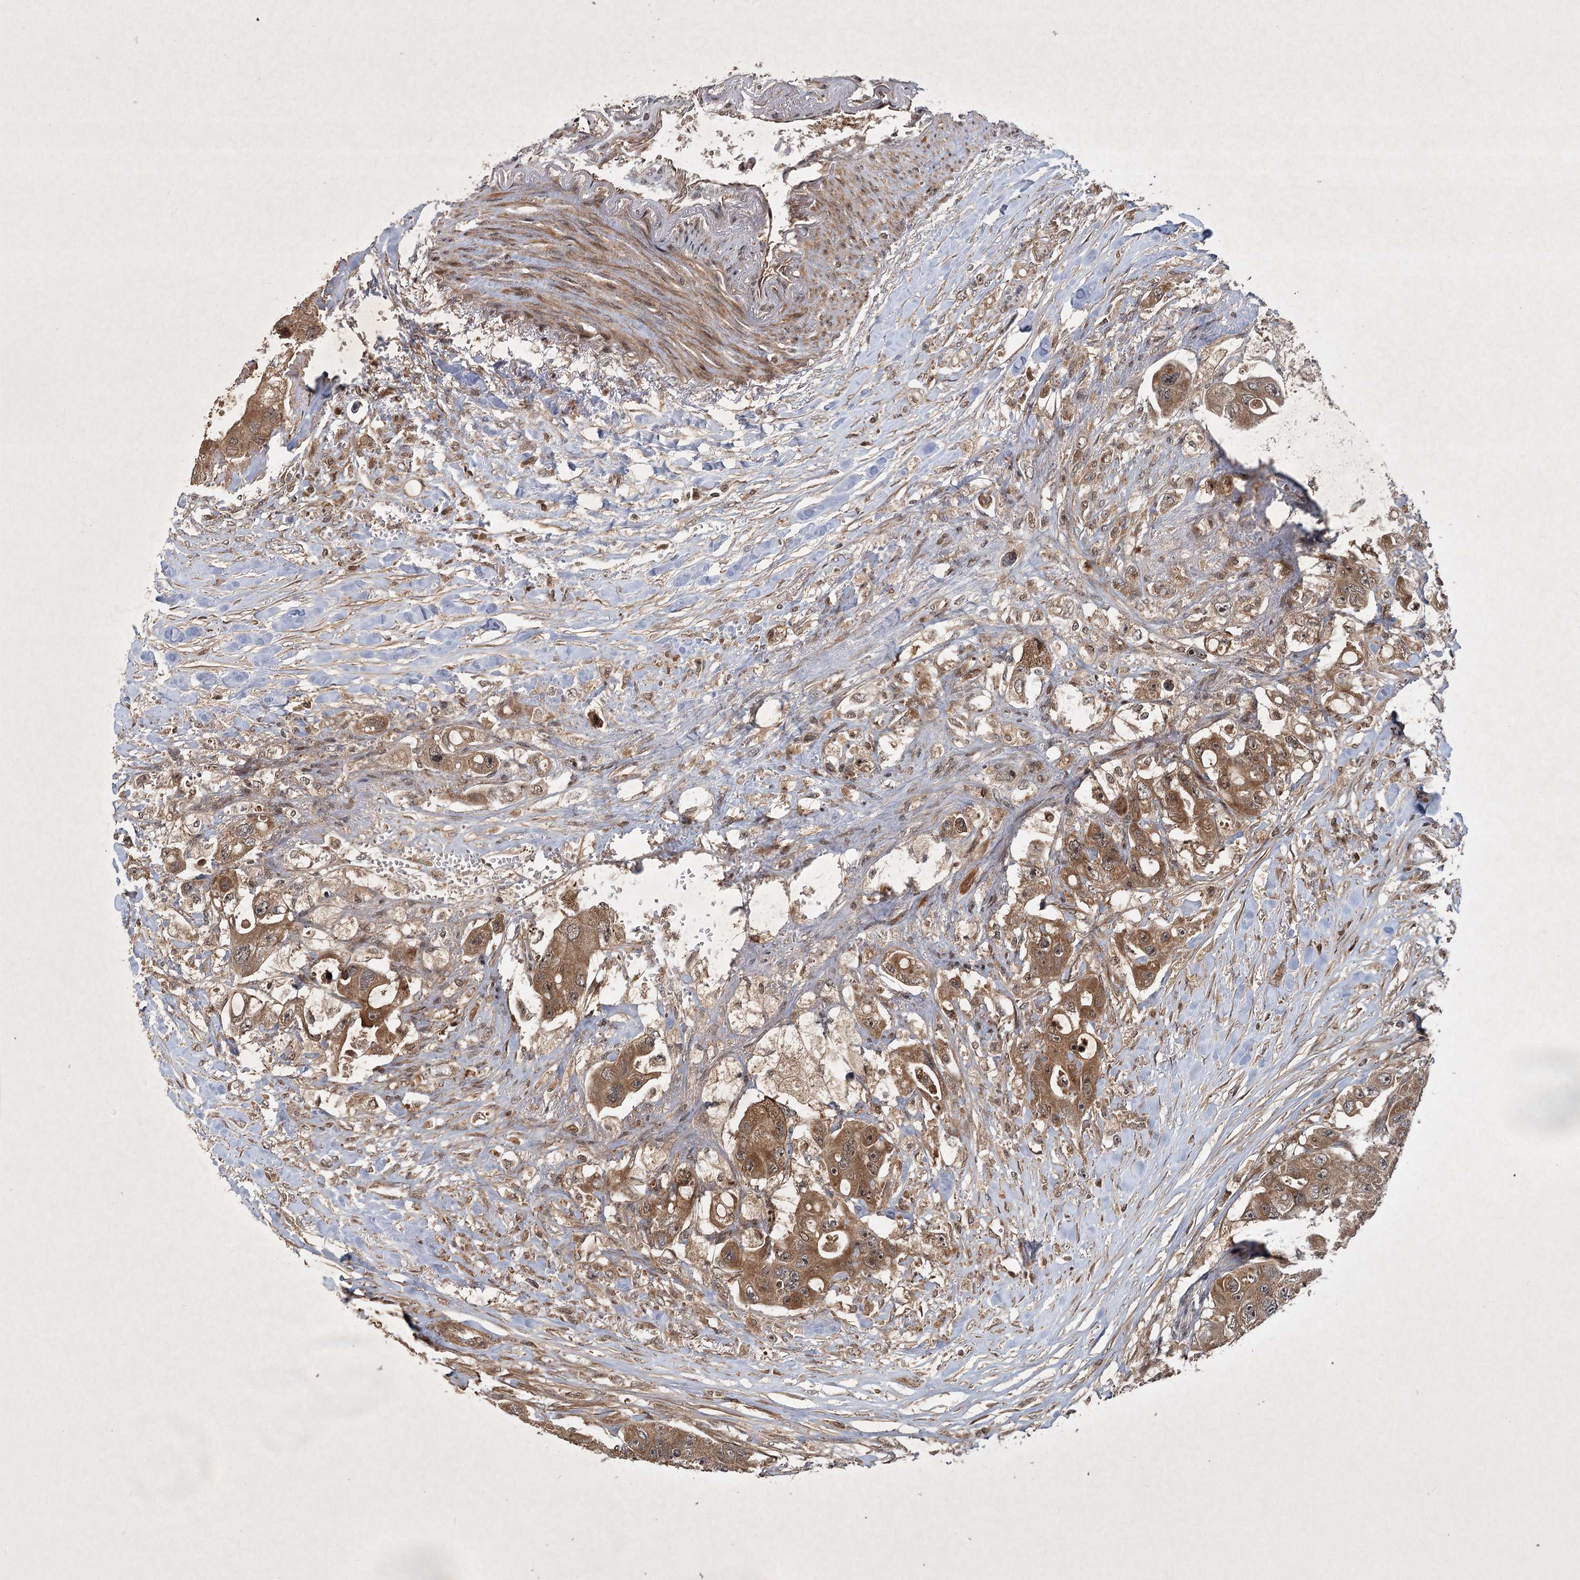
{"staining": {"intensity": "moderate", "quantity": ">75%", "location": "cytoplasmic/membranous"}, "tissue": "colorectal cancer", "cell_type": "Tumor cells", "image_type": "cancer", "snomed": [{"axis": "morphology", "description": "Adenocarcinoma, NOS"}, {"axis": "topography", "description": "Colon"}], "caption": "This micrograph demonstrates colorectal cancer stained with IHC to label a protein in brown. The cytoplasmic/membranous of tumor cells show moderate positivity for the protein. Nuclei are counter-stained blue.", "gene": "INSIG2", "patient": {"sex": "female", "age": 46}}